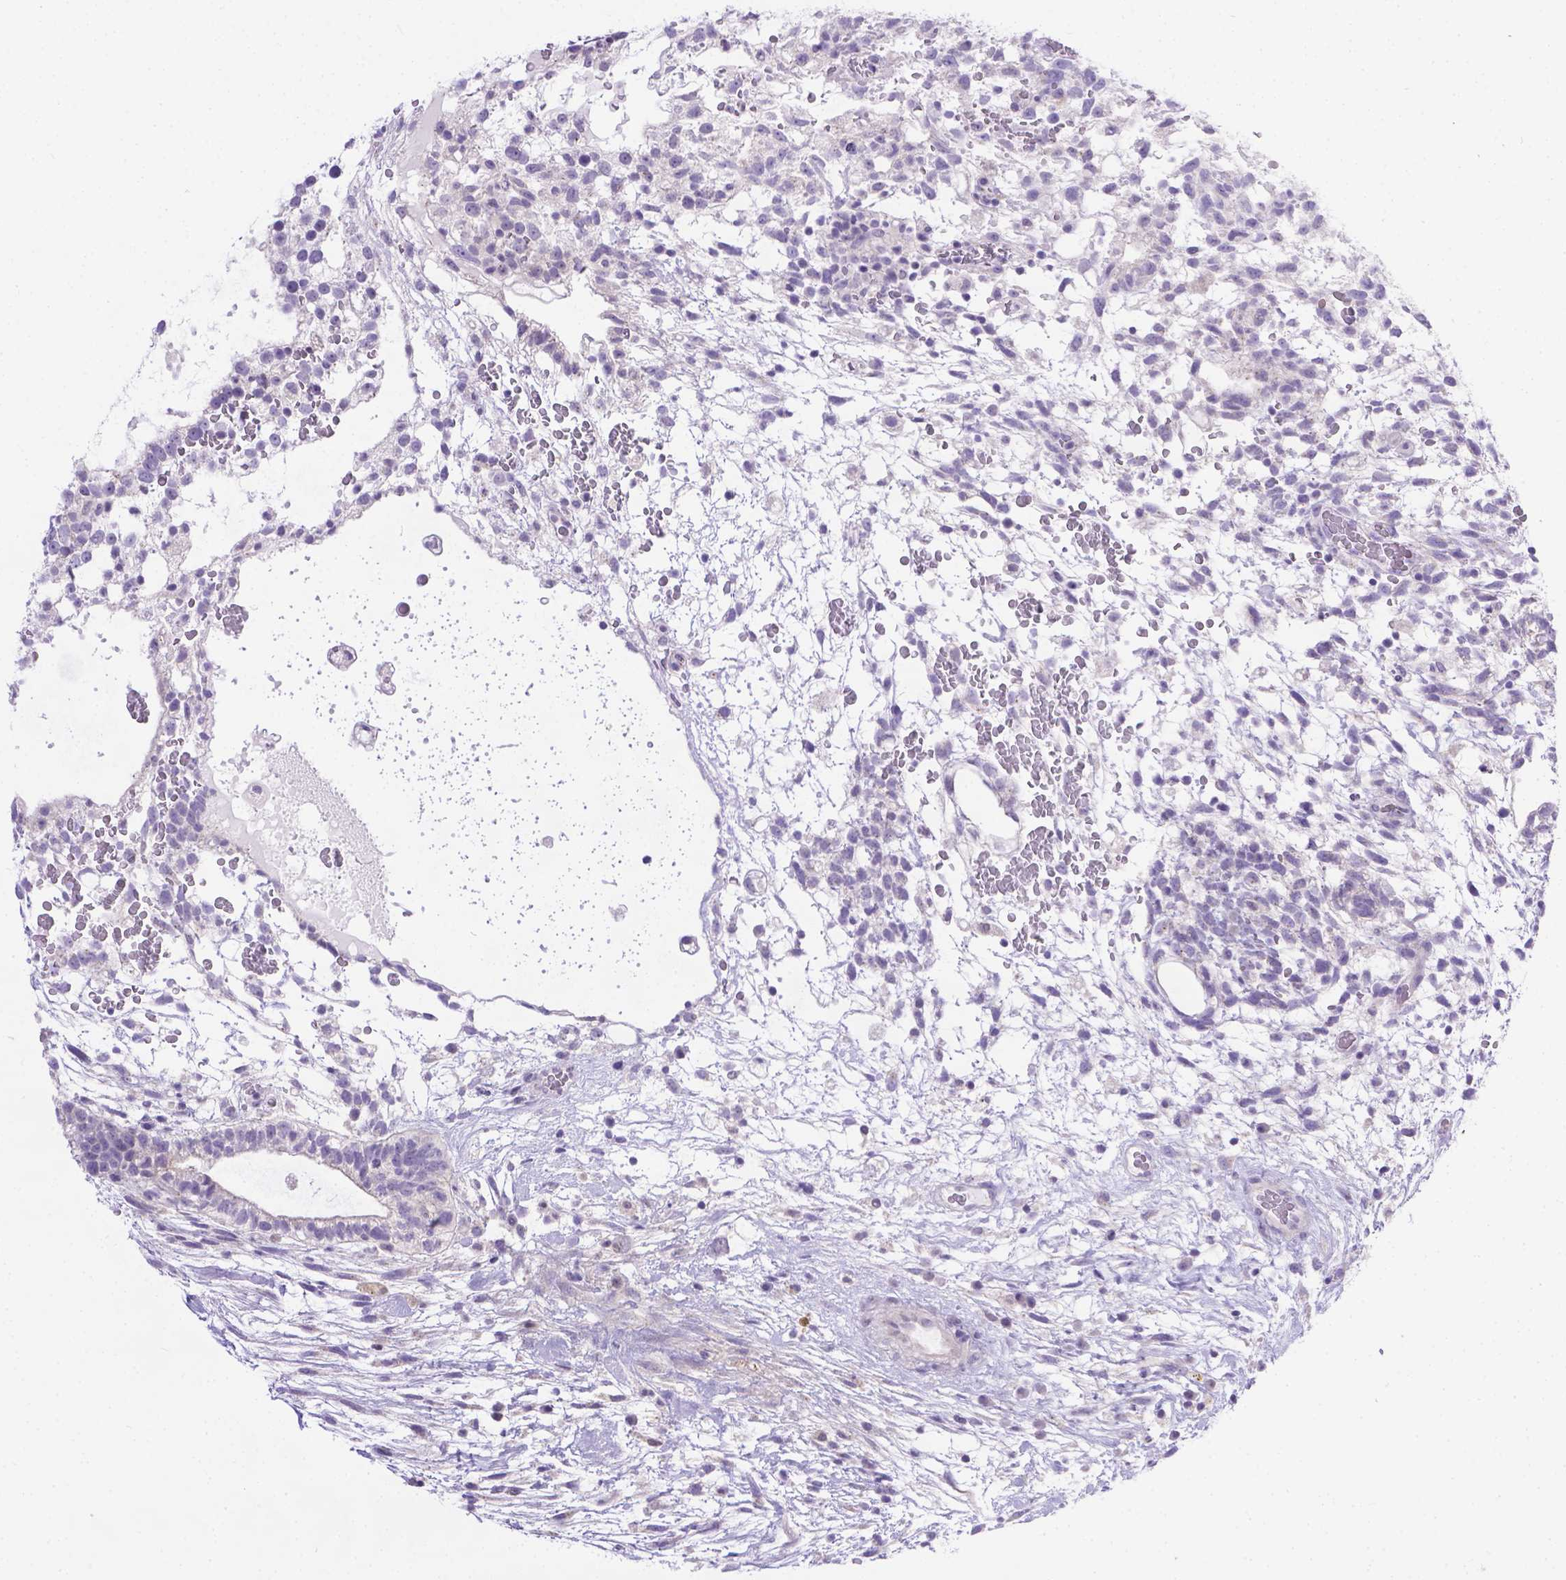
{"staining": {"intensity": "negative", "quantity": "none", "location": "none"}, "tissue": "testis cancer", "cell_type": "Tumor cells", "image_type": "cancer", "snomed": [{"axis": "morphology", "description": "Normal tissue, NOS"}, {"axis": "morphology", "description": "Carcinoma, Embryonal, NOS"}, {"axis": "topography", "description": "Testis"}], "caption": "Testis cancer stained for a protein using immunohistochemistry reveals no positivity tumor cells.", "gene": "TTLL6", "patient": {"sex": "male", "age": 32}}